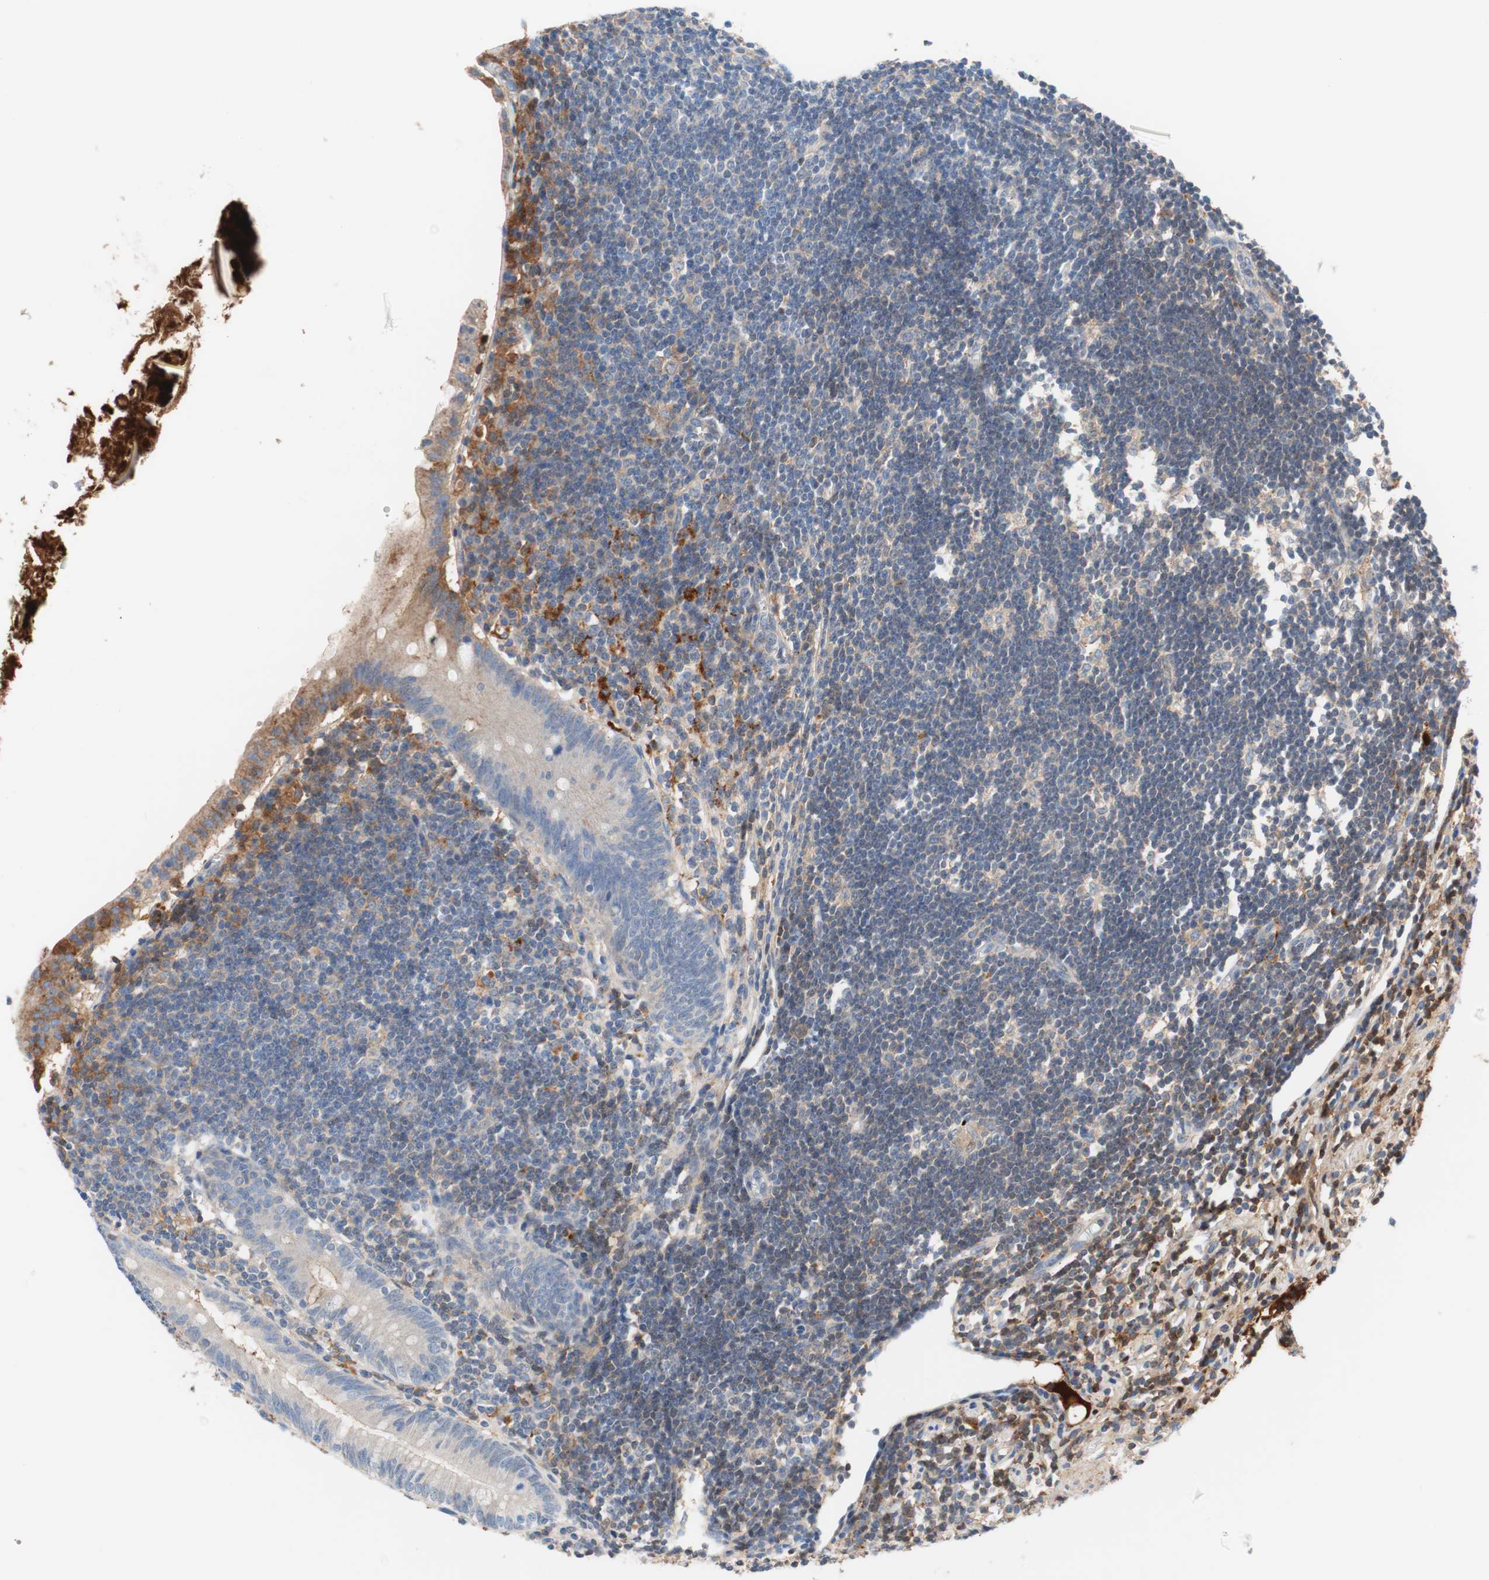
{"staining": {"intensity": "negative", "quantity": "none", "location": "none"}, "tissue": "appendix", "cell_type": "Glandular cells", "image_type": "normal", "snomed": [{"axis": "morphology", "description": "Normal tissue, NOS"}, {"axis": "topography", "description": "Appendix"}], "caption": "Appendix stained for a protein using IHC shows no positivity glandular cells.", "gene": "RBP4", "patient": {"sex": "female", "age": 50}}